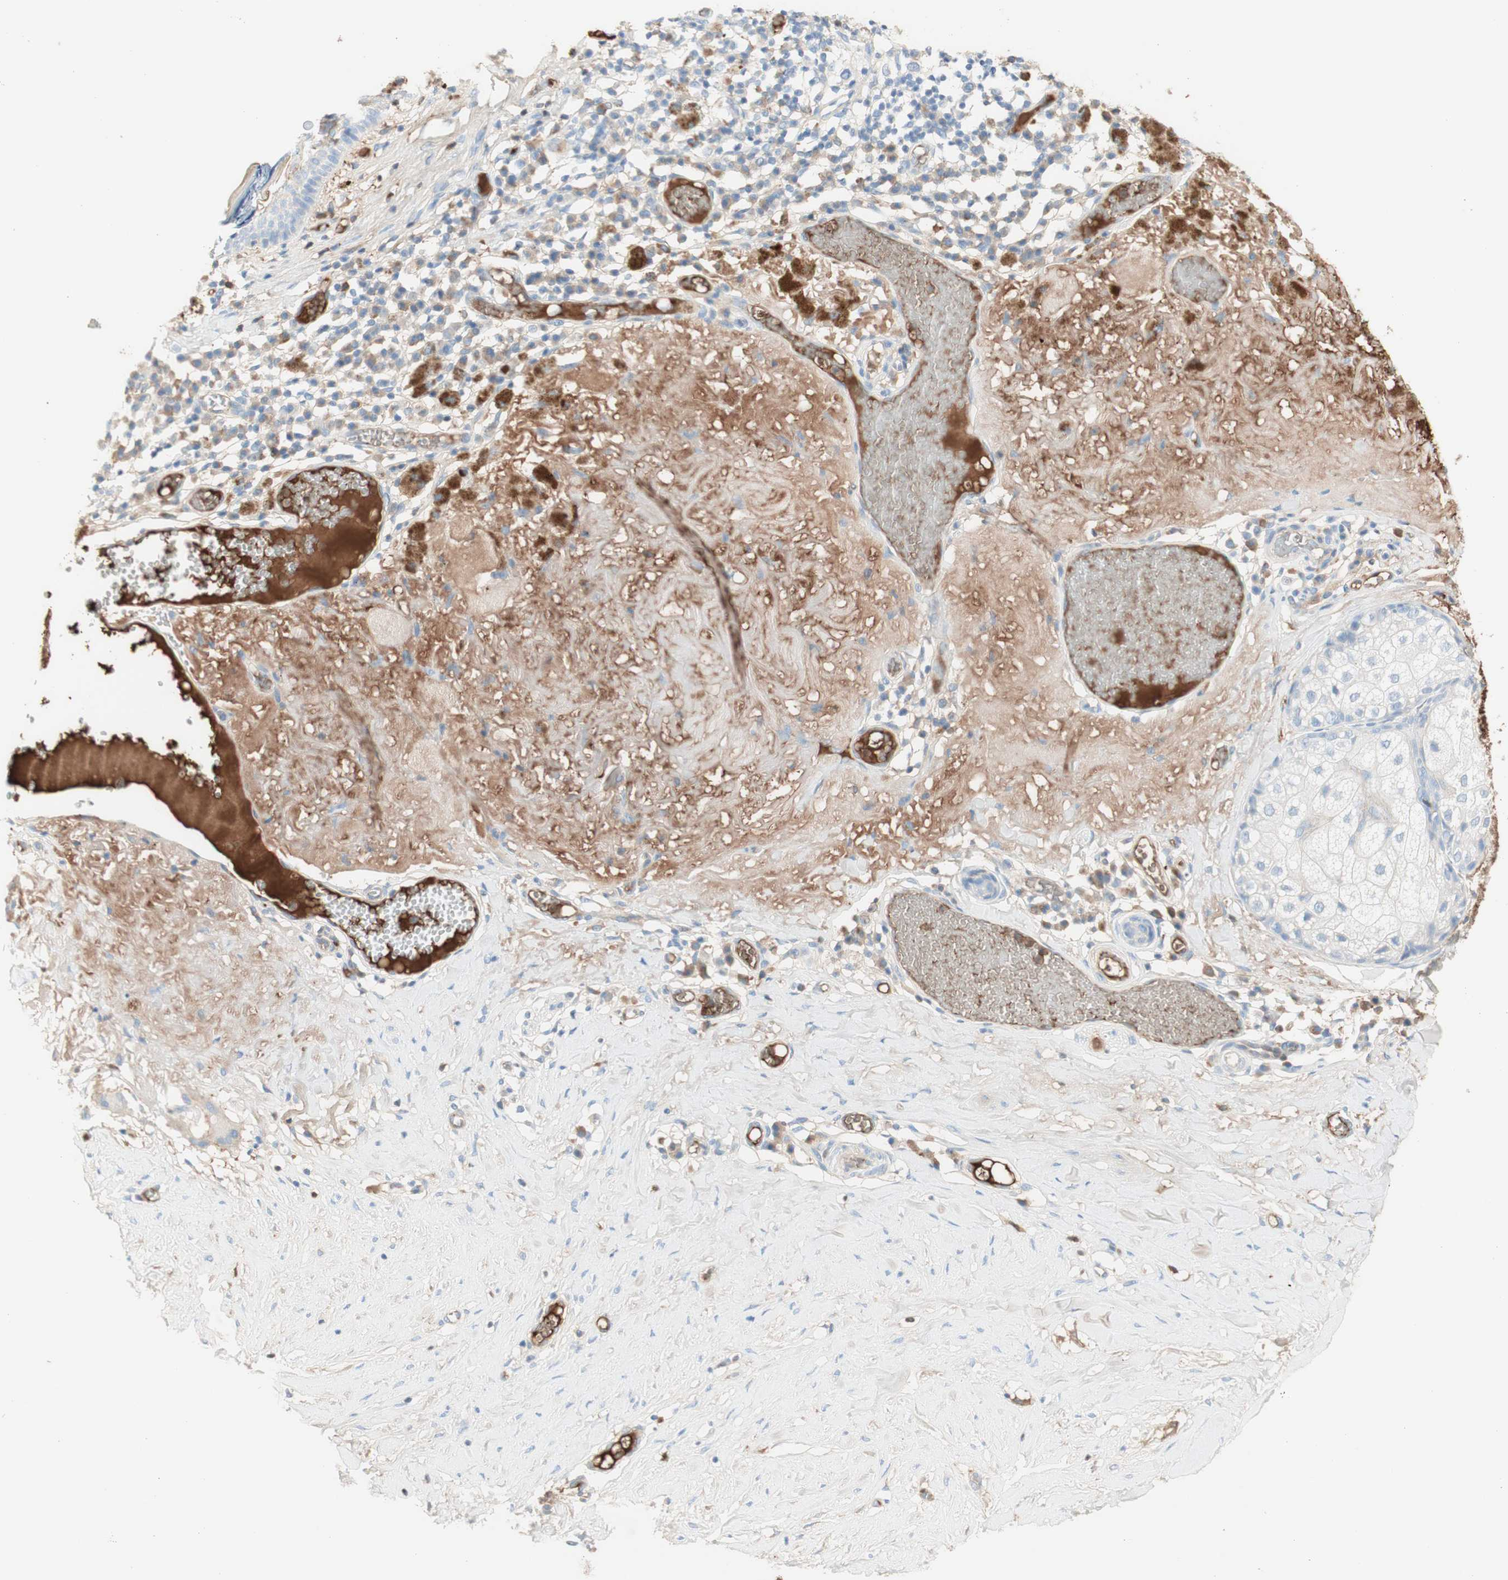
{"staining": {"intensity": "moderate", "quantity": "25%-75%", "location": "cytoplasmic/membranous"}, "tissue": "melanoma", "cell_type": "Tumor cells", "image_type": "cancer", "snomed": [{"axis": "morphology", "description": "Malignant melanoma in situ"}, {"axis": "morphology", "description": "Malignant melanoma, NOS"}, {"axis": "topography", "description": "Skin"}], "caption": "A brown stain shows moderate cytoplasmic/membranous staining of a protein in human melanoma tumor cells.", "gene": "KNG1", "patient": {"sex": "female", "age": 88}}